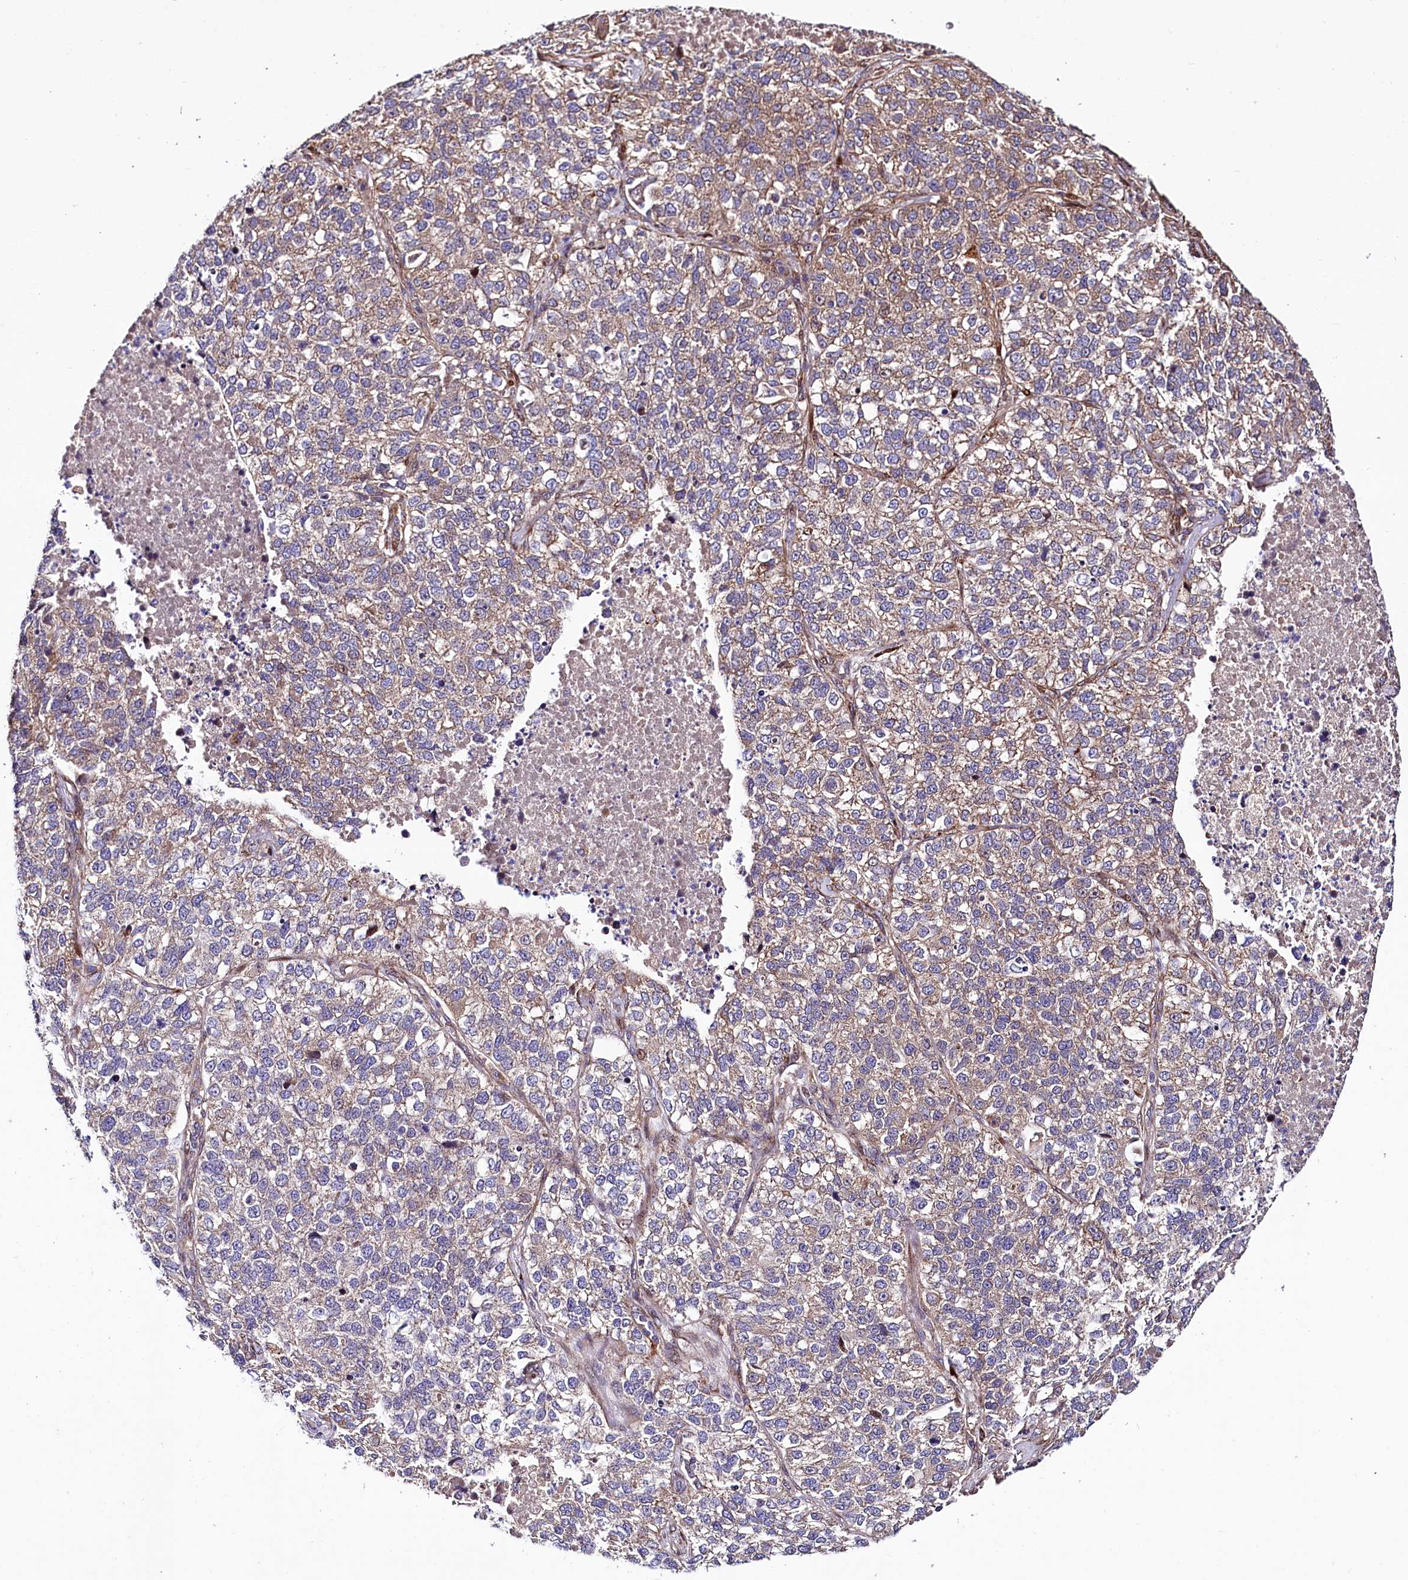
{"staining": {"intensity": "moderate", "quantity": "25%-75%", "location": "cytoplasmic/membranous"}, "tissue": "lung cancer", "cell_type": "Tumor cells", "image_type": "cancer", "snomed": [{"axis": "morphology", "description": "Adenocarcinoma, NOS"}, {"axis": "topography", "description": "Lung"}], "caption": "Tumor cells demonstrate medium levels of moderate cytoplasmic/membranous positivity in approximately 25%-75% of cells in human lung cancer (adenocarcinoma).", "gene": "PDZRN3", "patient": {"sex": "male", "age": 49}}